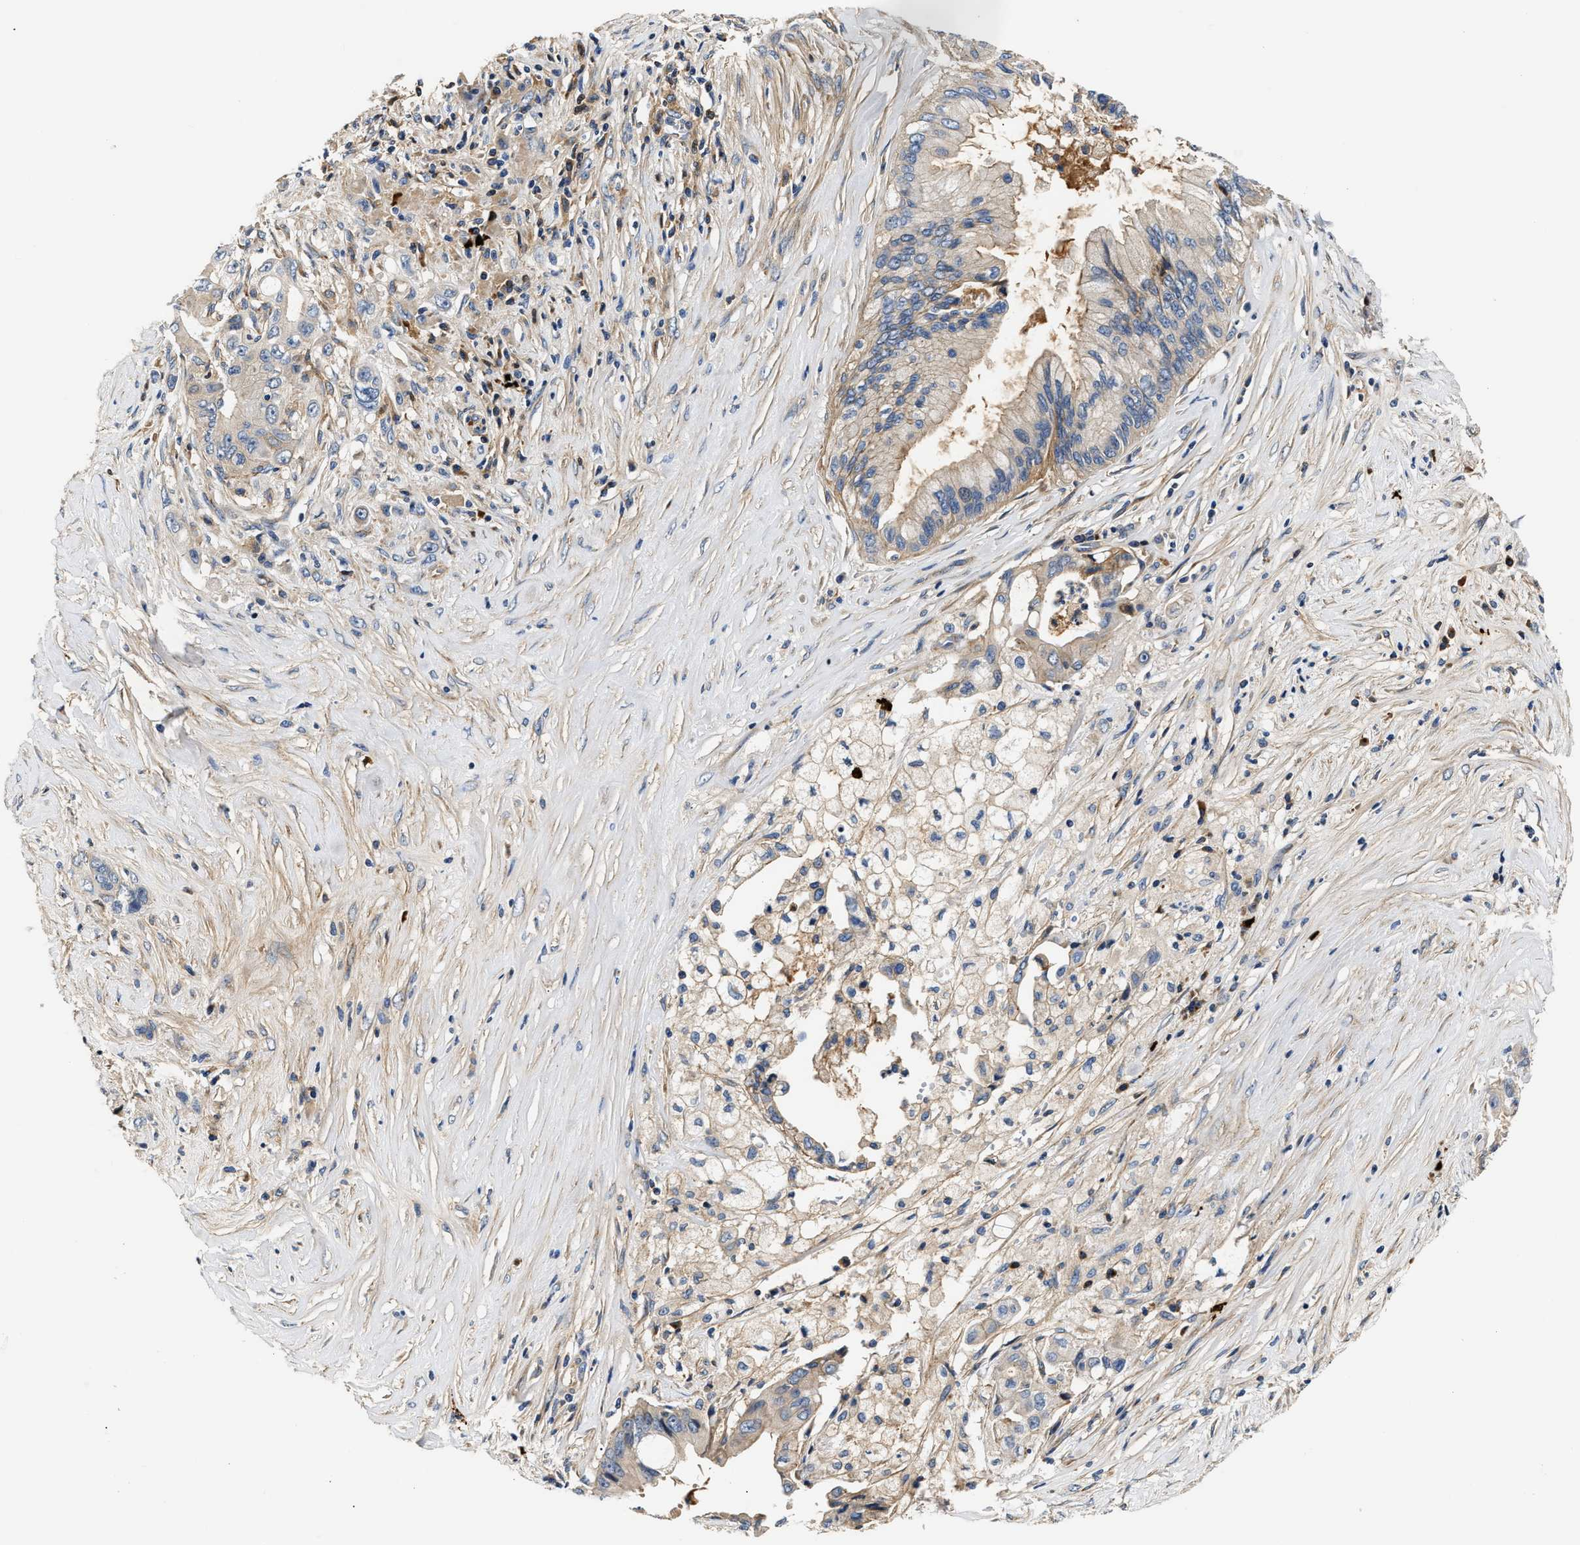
{"staining": {"intensity": "negative", "quantity": "none", "location": "none"}, "tissue": "pancreatic cancer", "cell_type": "Tumor cells", "image_type": "cancer", "snomed": [{"axis": "morphology", "description": "Adenocarcinoma, NOS"}, {"axis": "topography", "description": "Pancreas"}], "caption": "Immunohistochemistry (IHC) of pancreatic cancer (adenocarcinoma) displays no positivity in tumor cells.", "gene": "TEX2", "patient": {"sex": "female", "age": 73}}